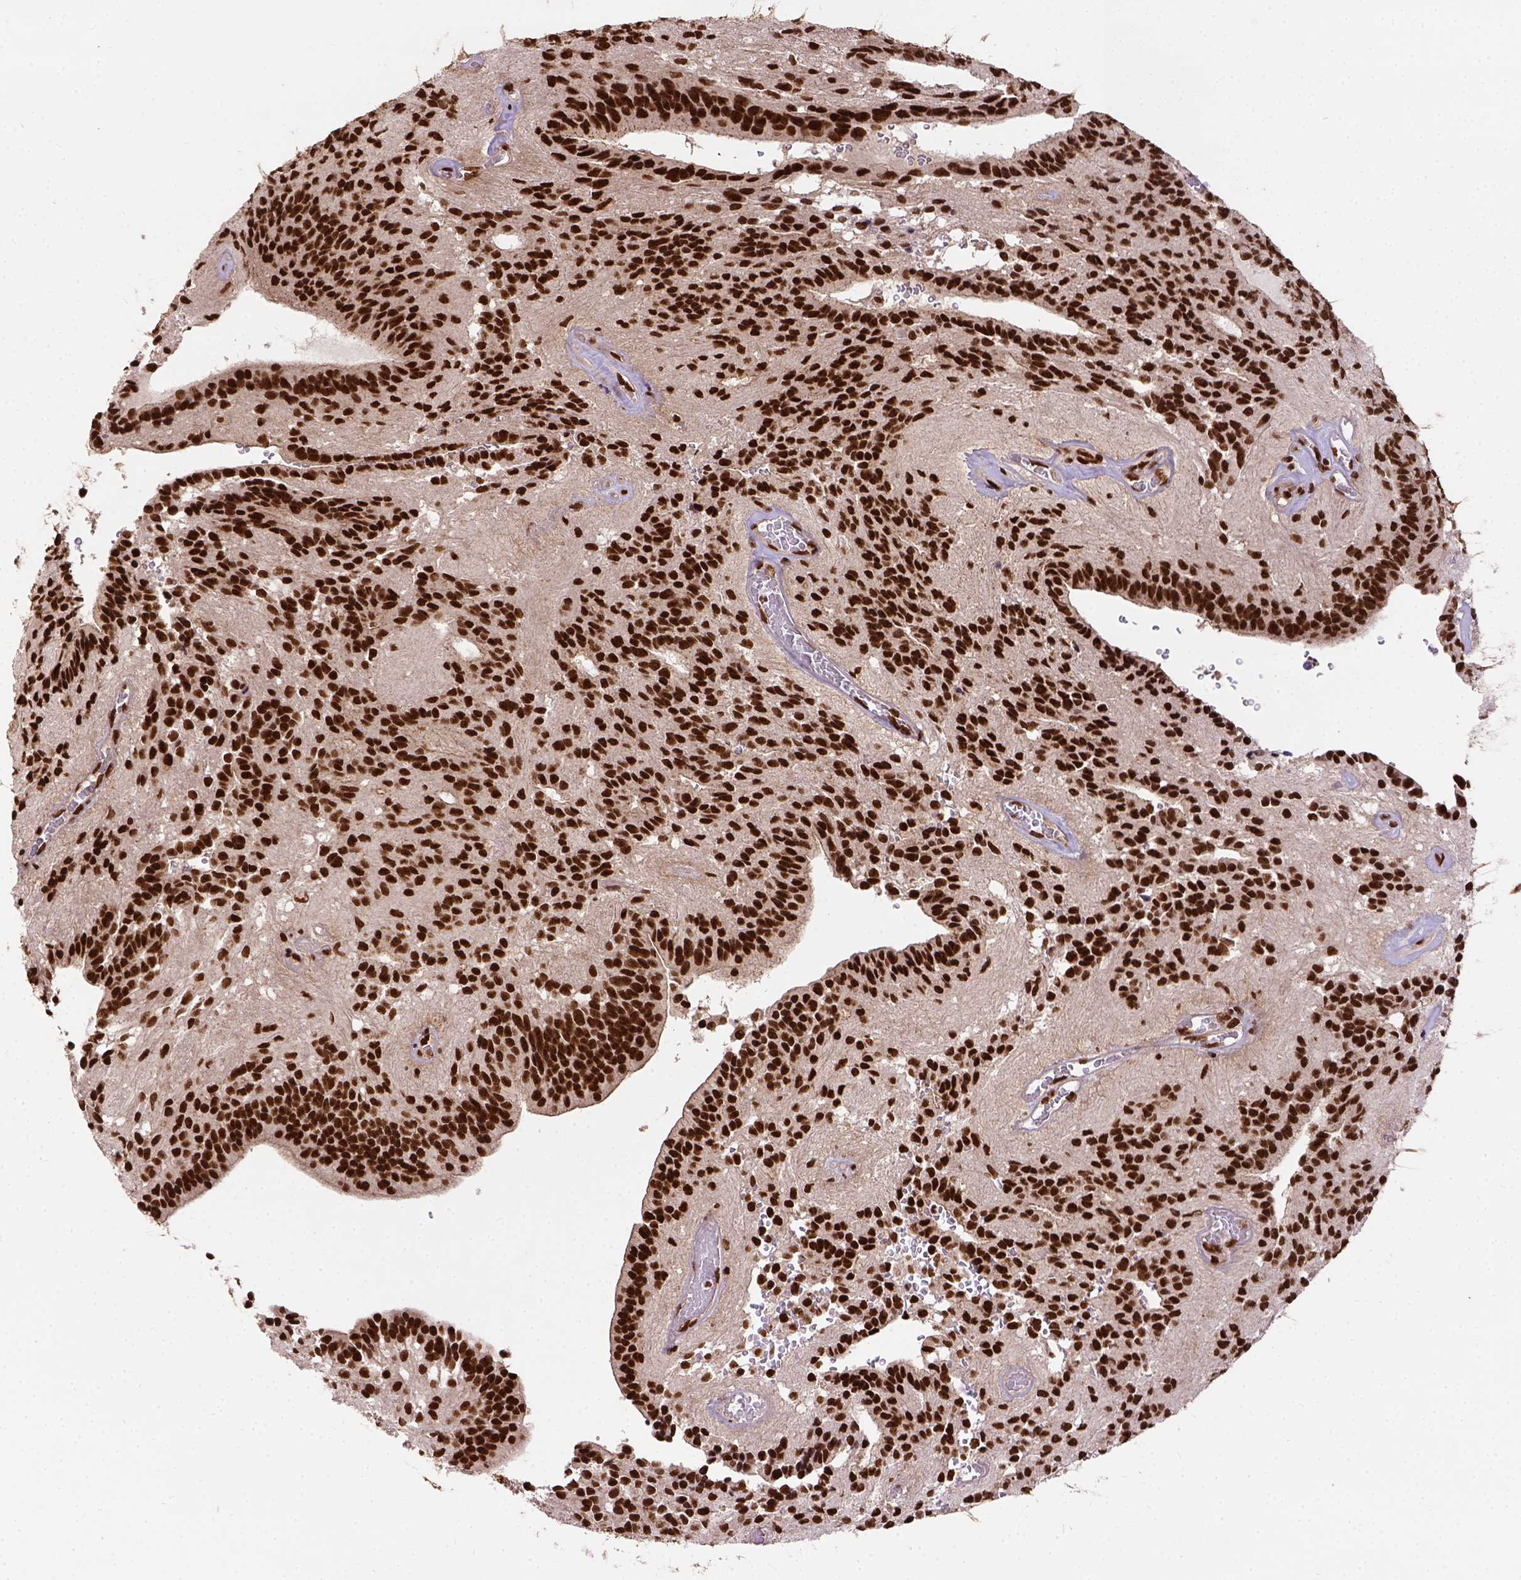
{"staining": {"intensity": "strong", "quantity": ">75%", "location": "nuclear"}, "tissue": "glioma", "cell_type": "Tumor cells", "image_type": "cancer", "snomed": [{"axis": "morphology", "description": "Glioma, malignant, Low grade"}, {"axis": "topography", "description": "Brain"}], "caption": "Glioma tissue exhibits strong nuclear positivity in approximately >75% of tumor cells", "gene": "NACC1", "patient": {"sex": "male", "age": 31}}